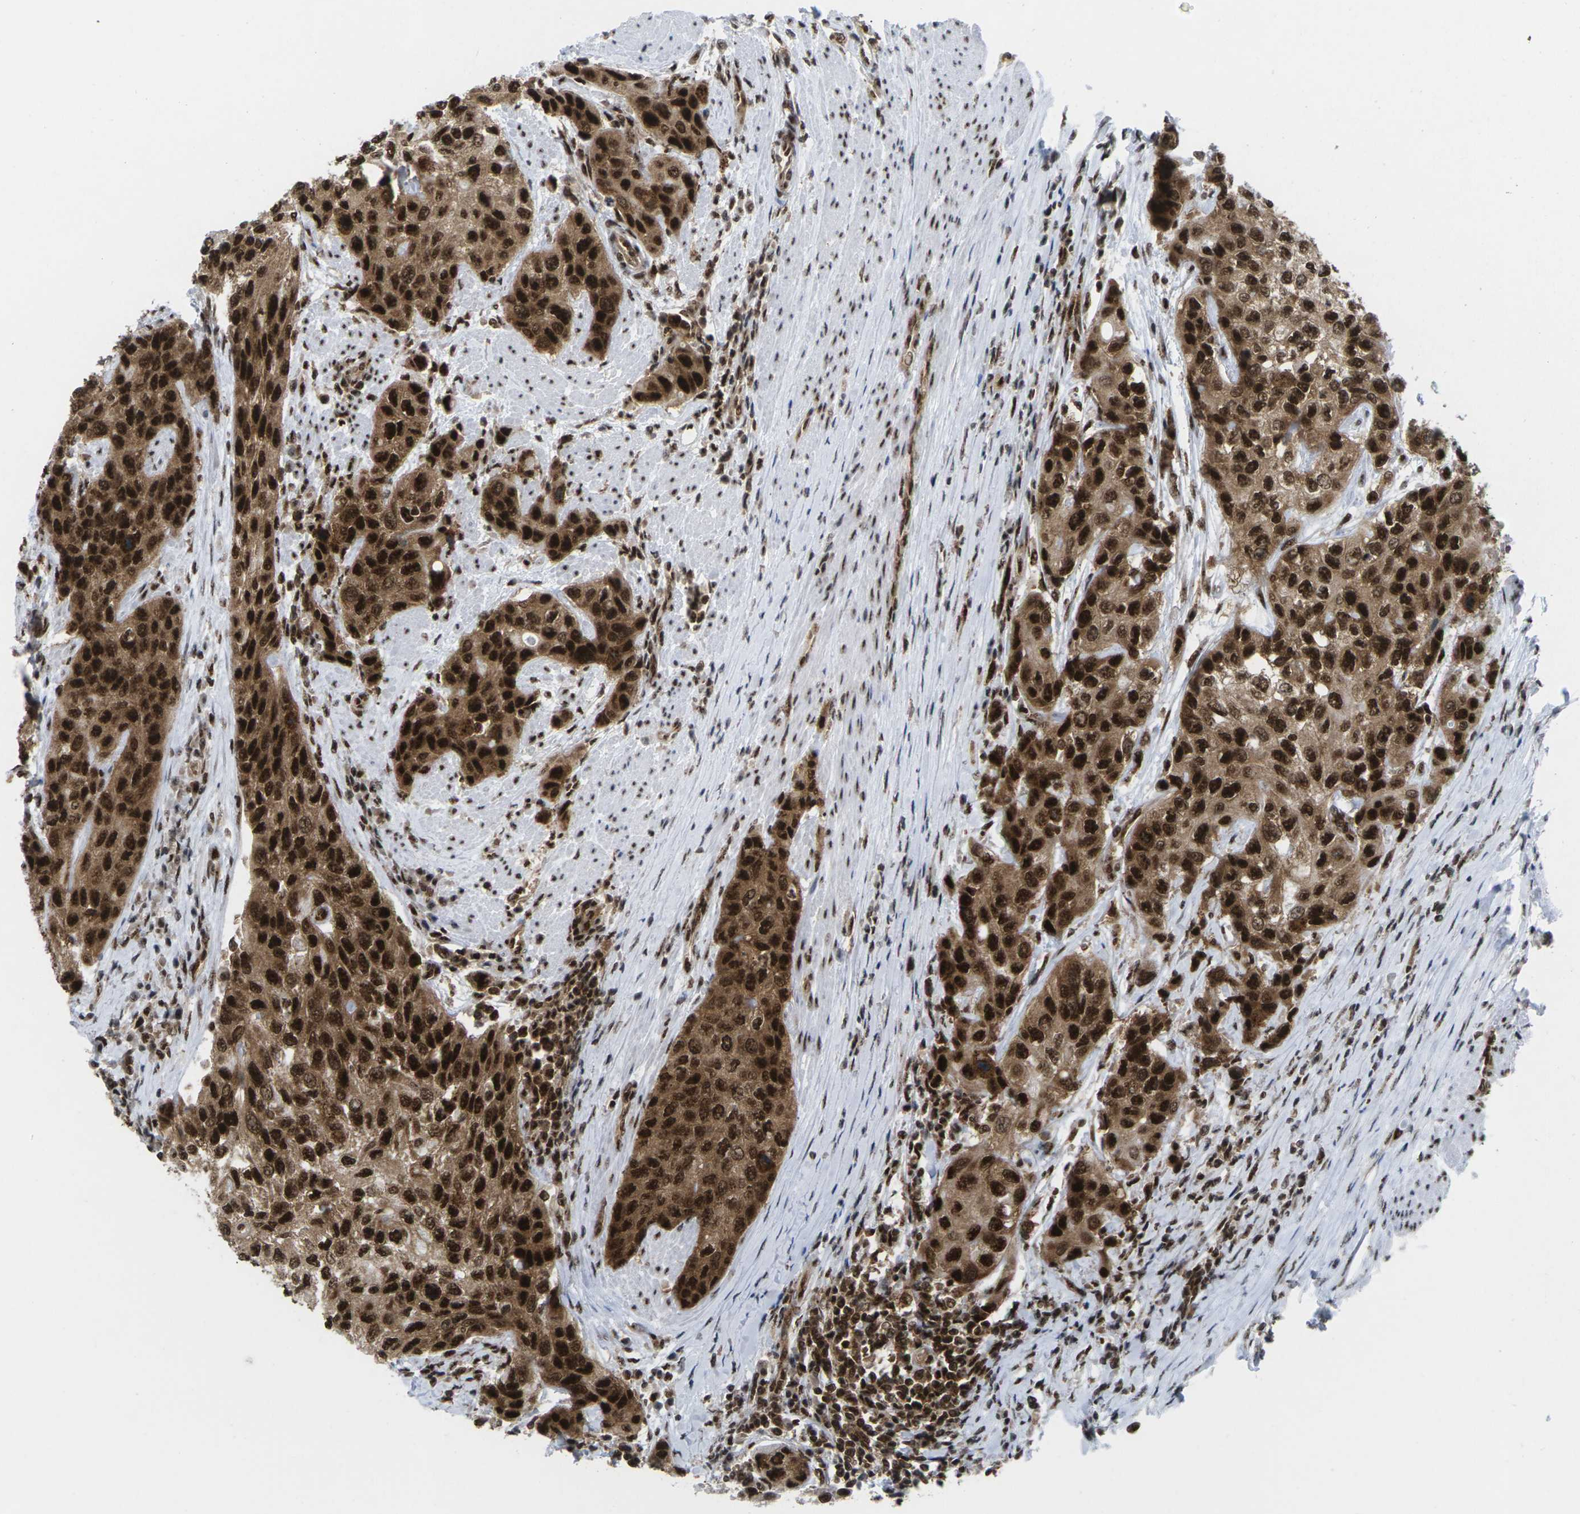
{"staining": {"intensity": "strong", "quantity": ">75%", "location": "cytoplasmic/membranous,nuclear"}, "tissue": "urothelial cancer", "cell_type": "Tumor cells", "image_type": "cancer", "snomed": [{"axis": "morphology", "description": "Urothelial carcinoma, High grade"}, {"axis": "topography", "description": "Urinary bladder"}], "caption": "High-power microscopy captured an immunohistochemistry photomicrograph of urothelial carcinoma (high-grade), revealing strong cytoplasmic/membranous and nuclear positivity in approximately >75% of tumor cells.", "gene": "MAGOH", "patient": {"sex": "female", "age": 56}}